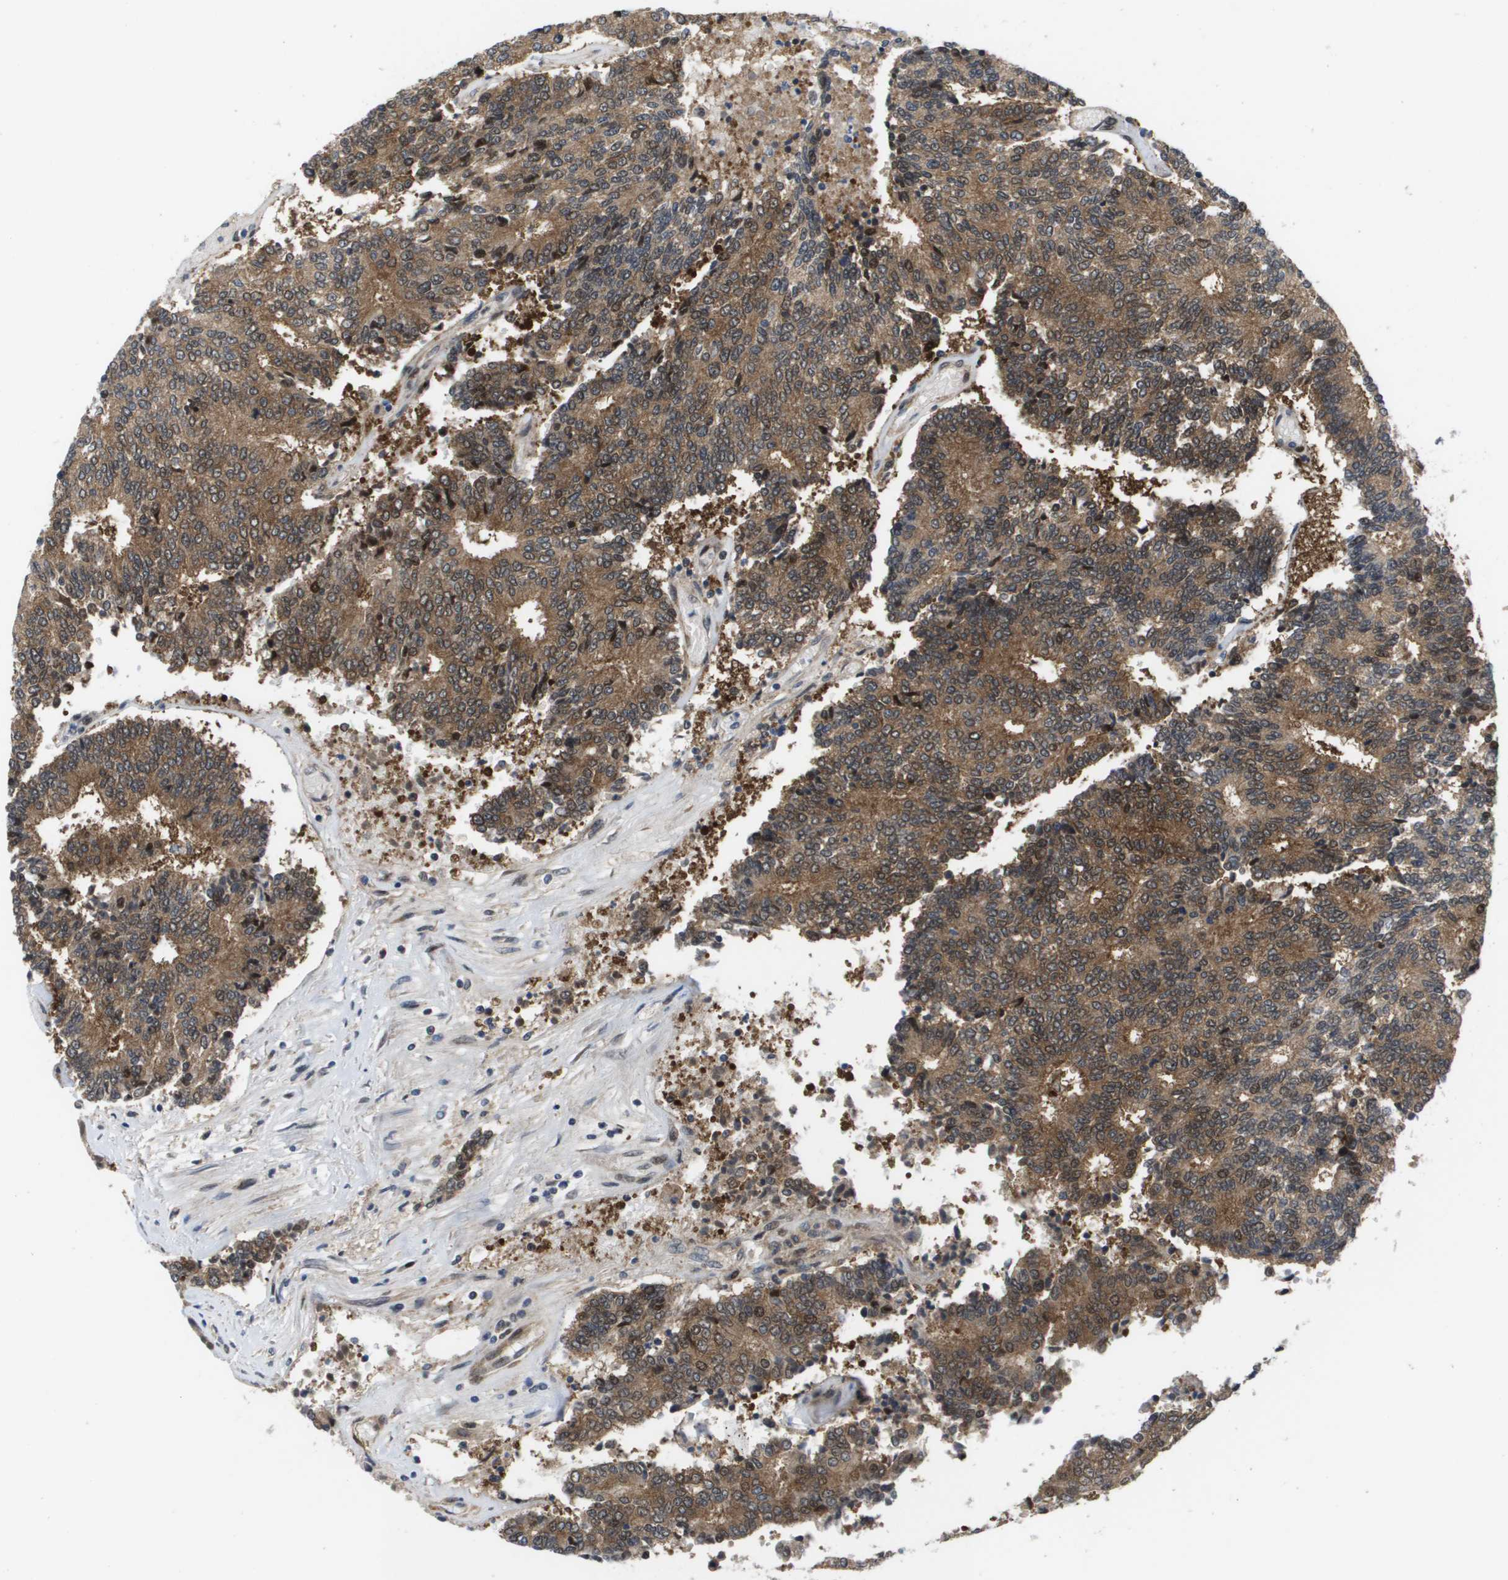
{"staining": {"intensity": "moderate", "quantity": ">75%", "location": "cytoplasmic/membranous"}, "tissue": "prostate cancer", "cell_type": "Tumor cells", "image_type": "cancer", "snomed": [{"axis": "morphology", "description": "Normal tissue, NOS"}, {"axis": "morphology", "description": "Adenocarcinoma, High grade"}, {"axis": "topography", "description": "Prostate"}, {"axis": "topography", "description": "Seminal veicle"}], "caption": "Immunohistochemistry (IHC) histopathology image of neoplastic tissue: prostate cancer (adenocarcinoma (high-grade)) stained using immunohistochemistry (IHC) displays medium levels of moderate protein expression localized specifically in the cytoplasmic/membranous of tumor cells, appearing as a cytoplasmic/membranous brown color.", "gene": "FKBP4", "patient": {"sex": "male", "age": 55}}